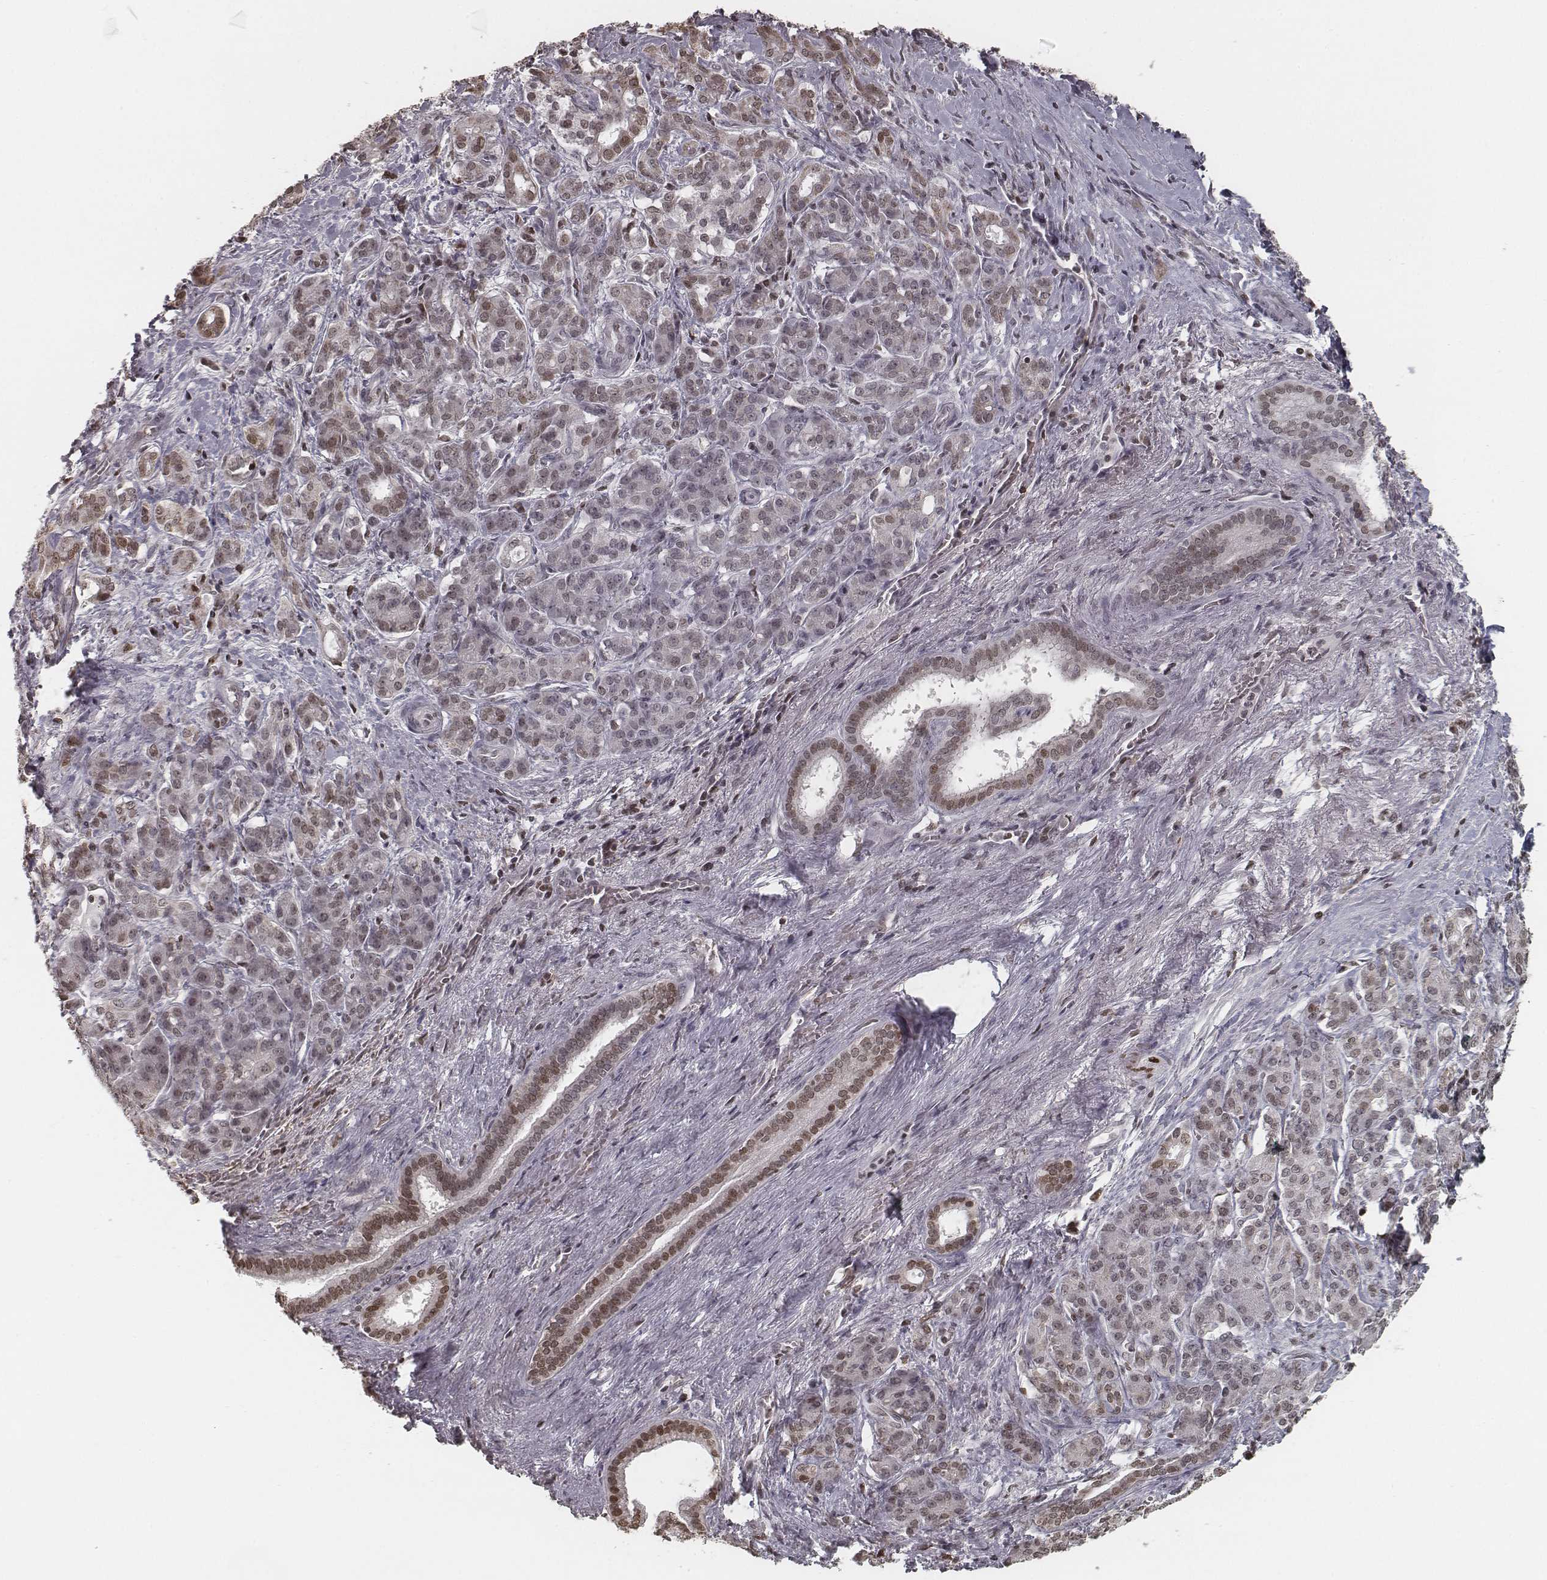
{"staining": {"intensity": "weak", "quantity": ">75%", "location": "nuclear"}, "tissue": "pancreatic cancer", "cell_type": "Tumor cells", "image_type": "cancer", "snomed": [{"axis": "morphology", "description": "Normal tissue, NOS"}, {"axis": "morphology", "description": "Inflammation, NOS"}, {"axis": "morphology", "description": "Adenocarcinoma, NOS"}, {"axis": "topography", "description": "Pancreas"}], "caption": "The photomicrograph shows staining of pancreatic cancer, revealing weak nuclear protein positivity (brown color) within tumor cells.", "gene": "HMGA2", "patient": {"sex": "male", "age": 57}}